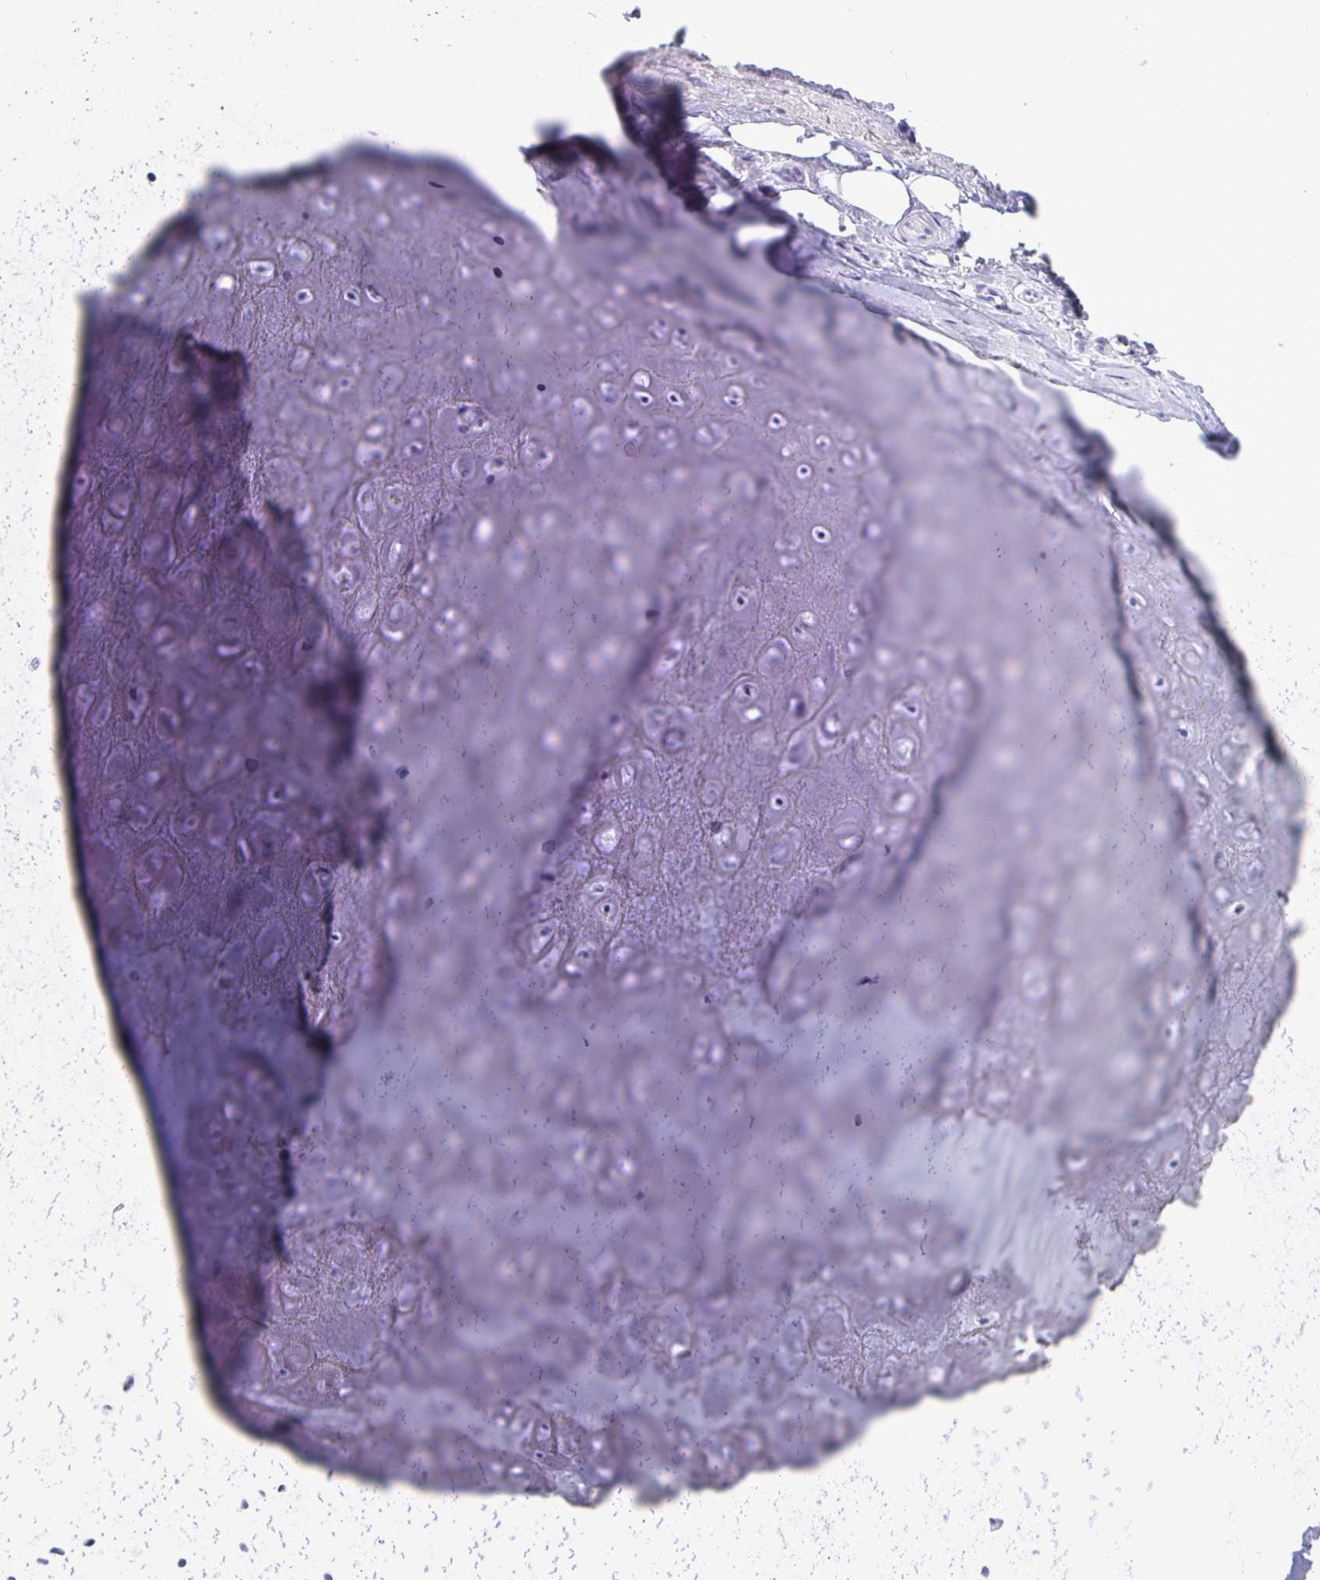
{"staining": {"intensity": "negative", "quantity": "none", "location": "none"}, "tissue": "adipose tissue", "cell_type": "Adipocytes", "image_type": "normal", "snomed": [{"axis": "morphology", "description": "Normal tissue, NOS"}, {"axis": "topography", "description": "Cartilage tissue"}], "caption": "Immunohistochemical staining of unremarkable adipose tissue displays no significant staining in adipocytes. (DAB (3,3'-diaminobenzidine) immunohistochemistry, high magnification).", "gene": "SATB2", "patient": {"sex": "male", "age": 65}}